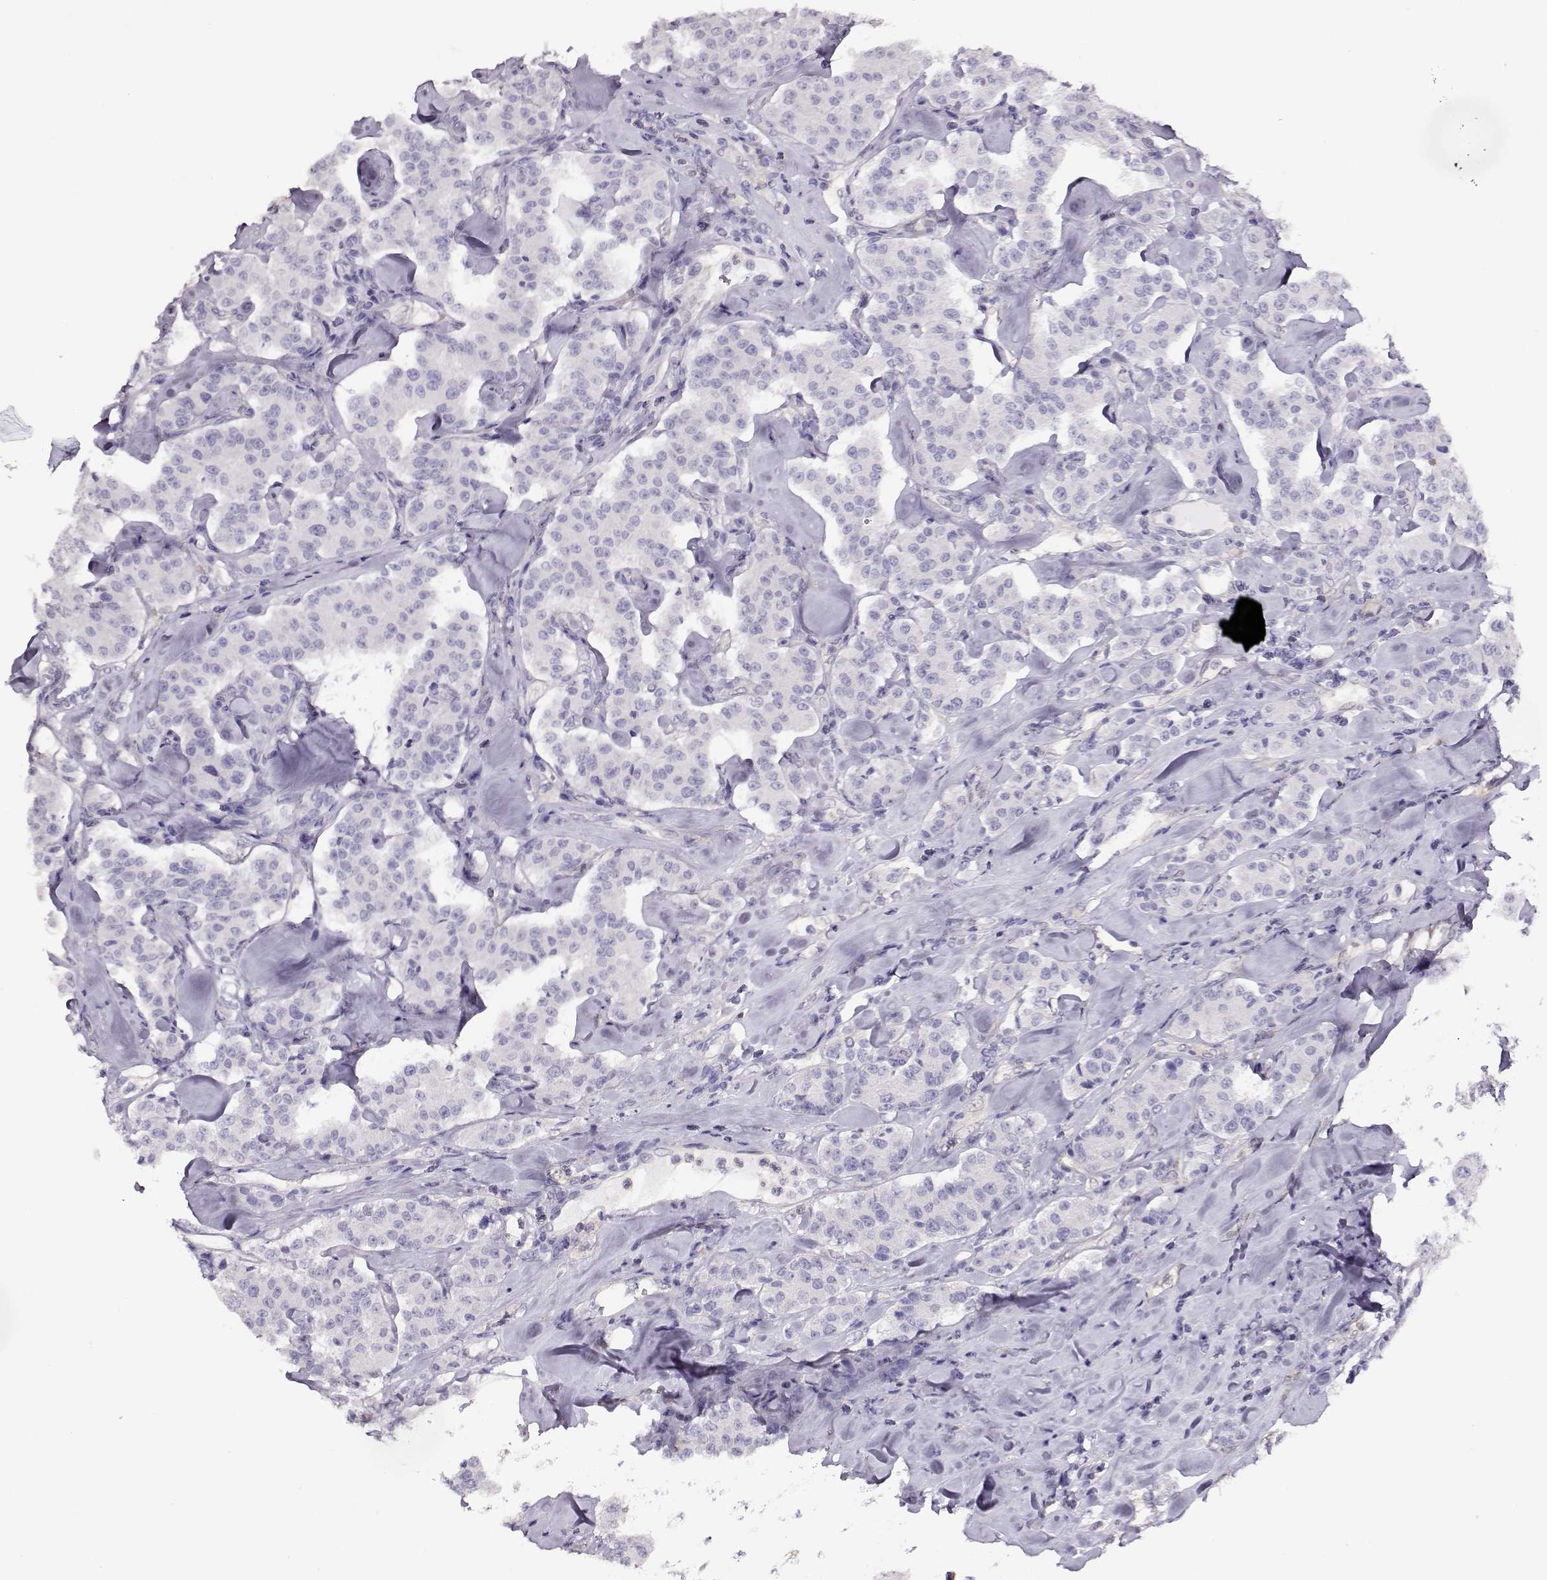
{"staining": {"intensity": "negative", "quantity": "none", "location": "none"}, "tissue": "carcinoid", "cell_type": "Tumor cells", "image_type": "cancer", "snomed": [{"axis": "morphology", "description": "Carcinoid, malignant, NOS"}, {"axis": "topography", "description": "Pancreas"}], "caption": "Protein analysis of carcinoid displays no significant expression in tumor cells.", "gene": "CCR8", "patient": {"sex": "male", "age": 41}}